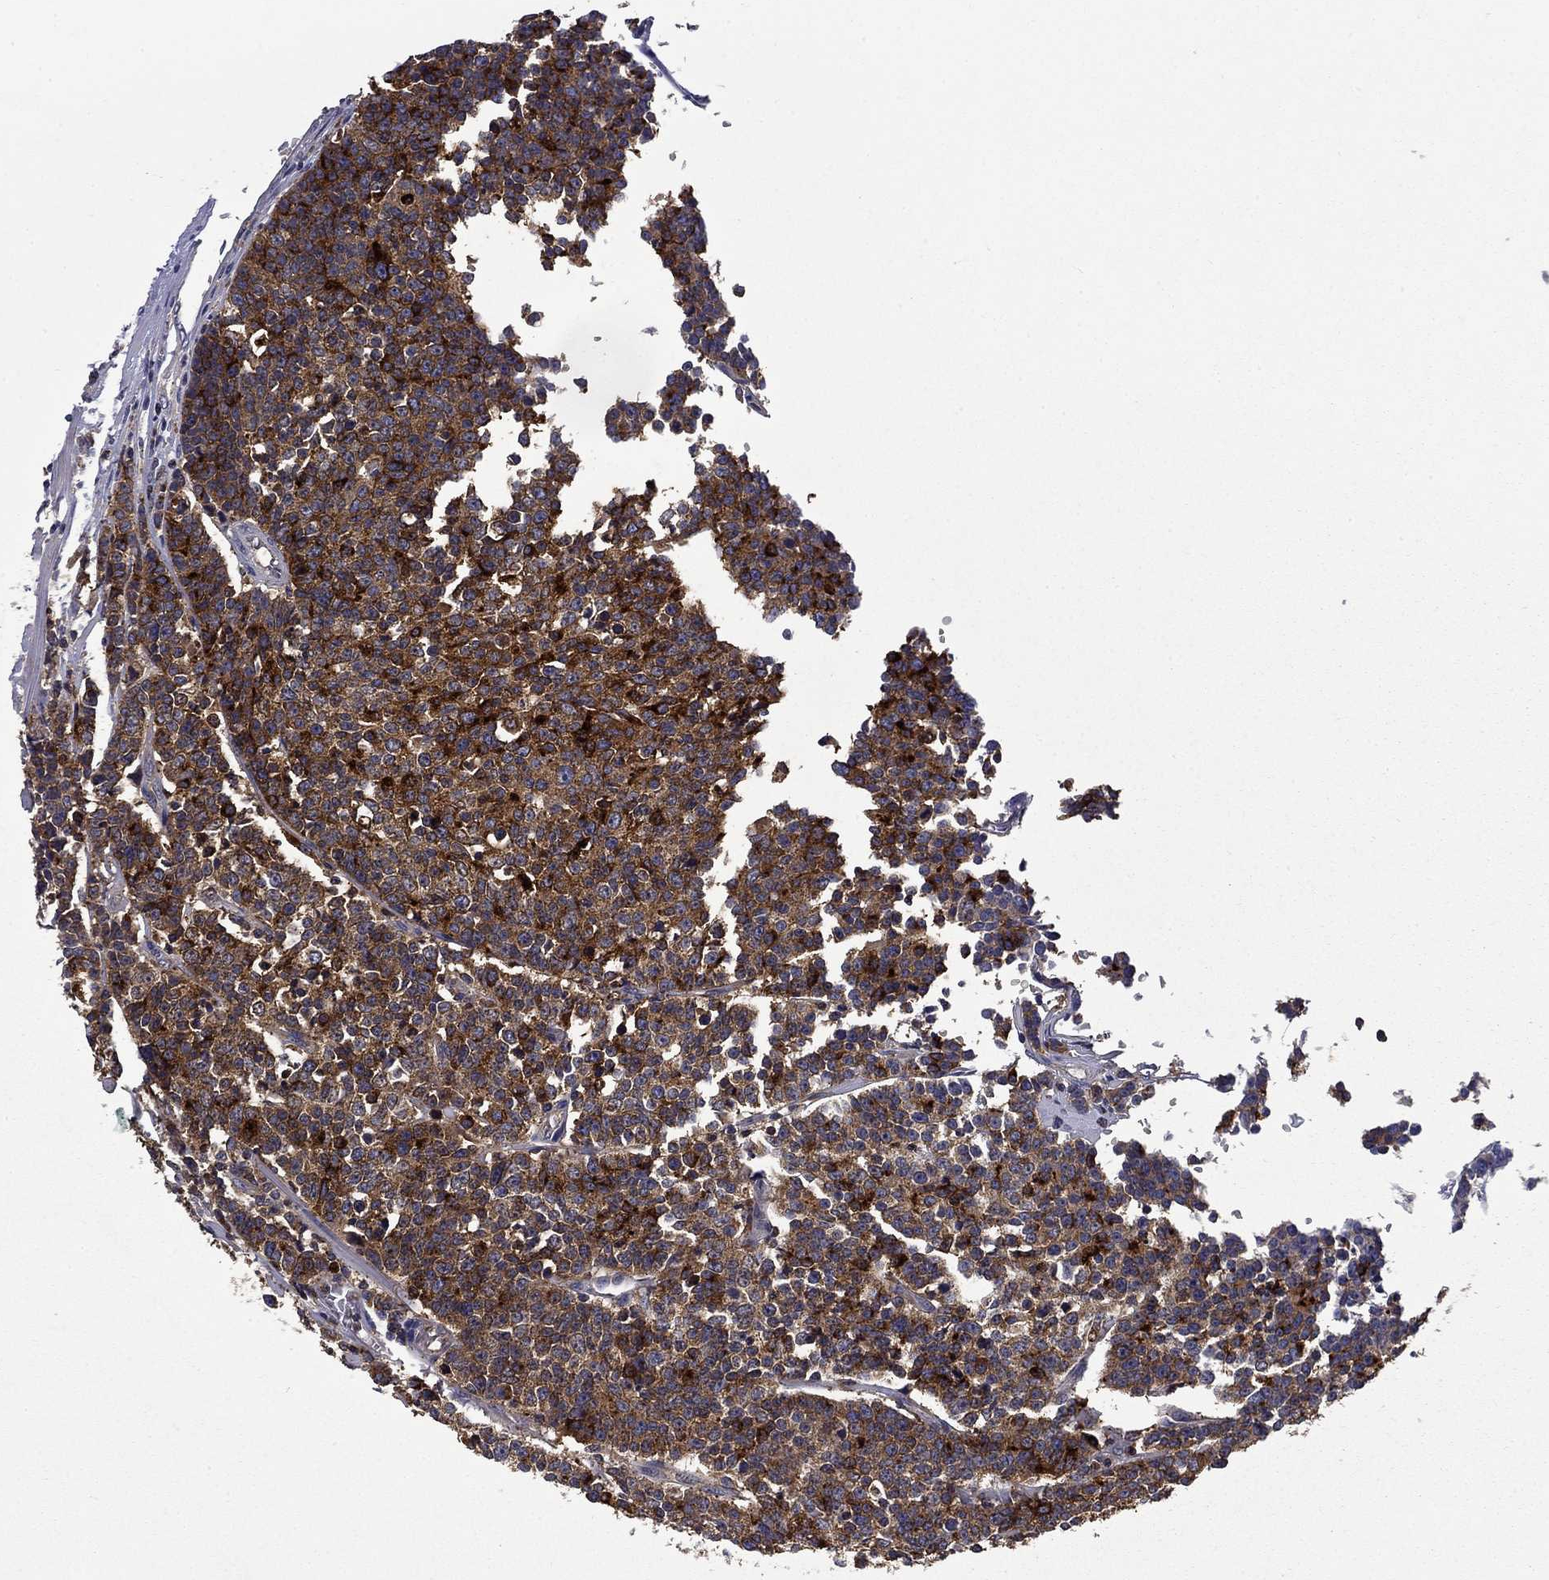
{"staining": {"intensity": "strong", "quantity": ">75%", "location": "cytoplasmic/membranous"}, "tissue": "prostate cancer", "cell_type": "Tumor cells", "image_type": "cancer", "snomed": [{"axis": "morphology", "description": "Adenocarcinoma, NOS"}, {"axis": "topography", "description": "Prostate"}], "caption": "Protein expression by immunohistochemistry displays strong cytoplasmic/membranous expression in approximately >75% of tumor cells in prostate cancer (adenocarcinoma). The staining was performed using DAB (3,3'-diaminobenzidine) to visualize the protein expression in brown, while the nuclei were stained in blue with hematoxylin (Magnification: 20x).", "gene": "CEACAM7", "patient": {"sex": "male", "age": 67}}